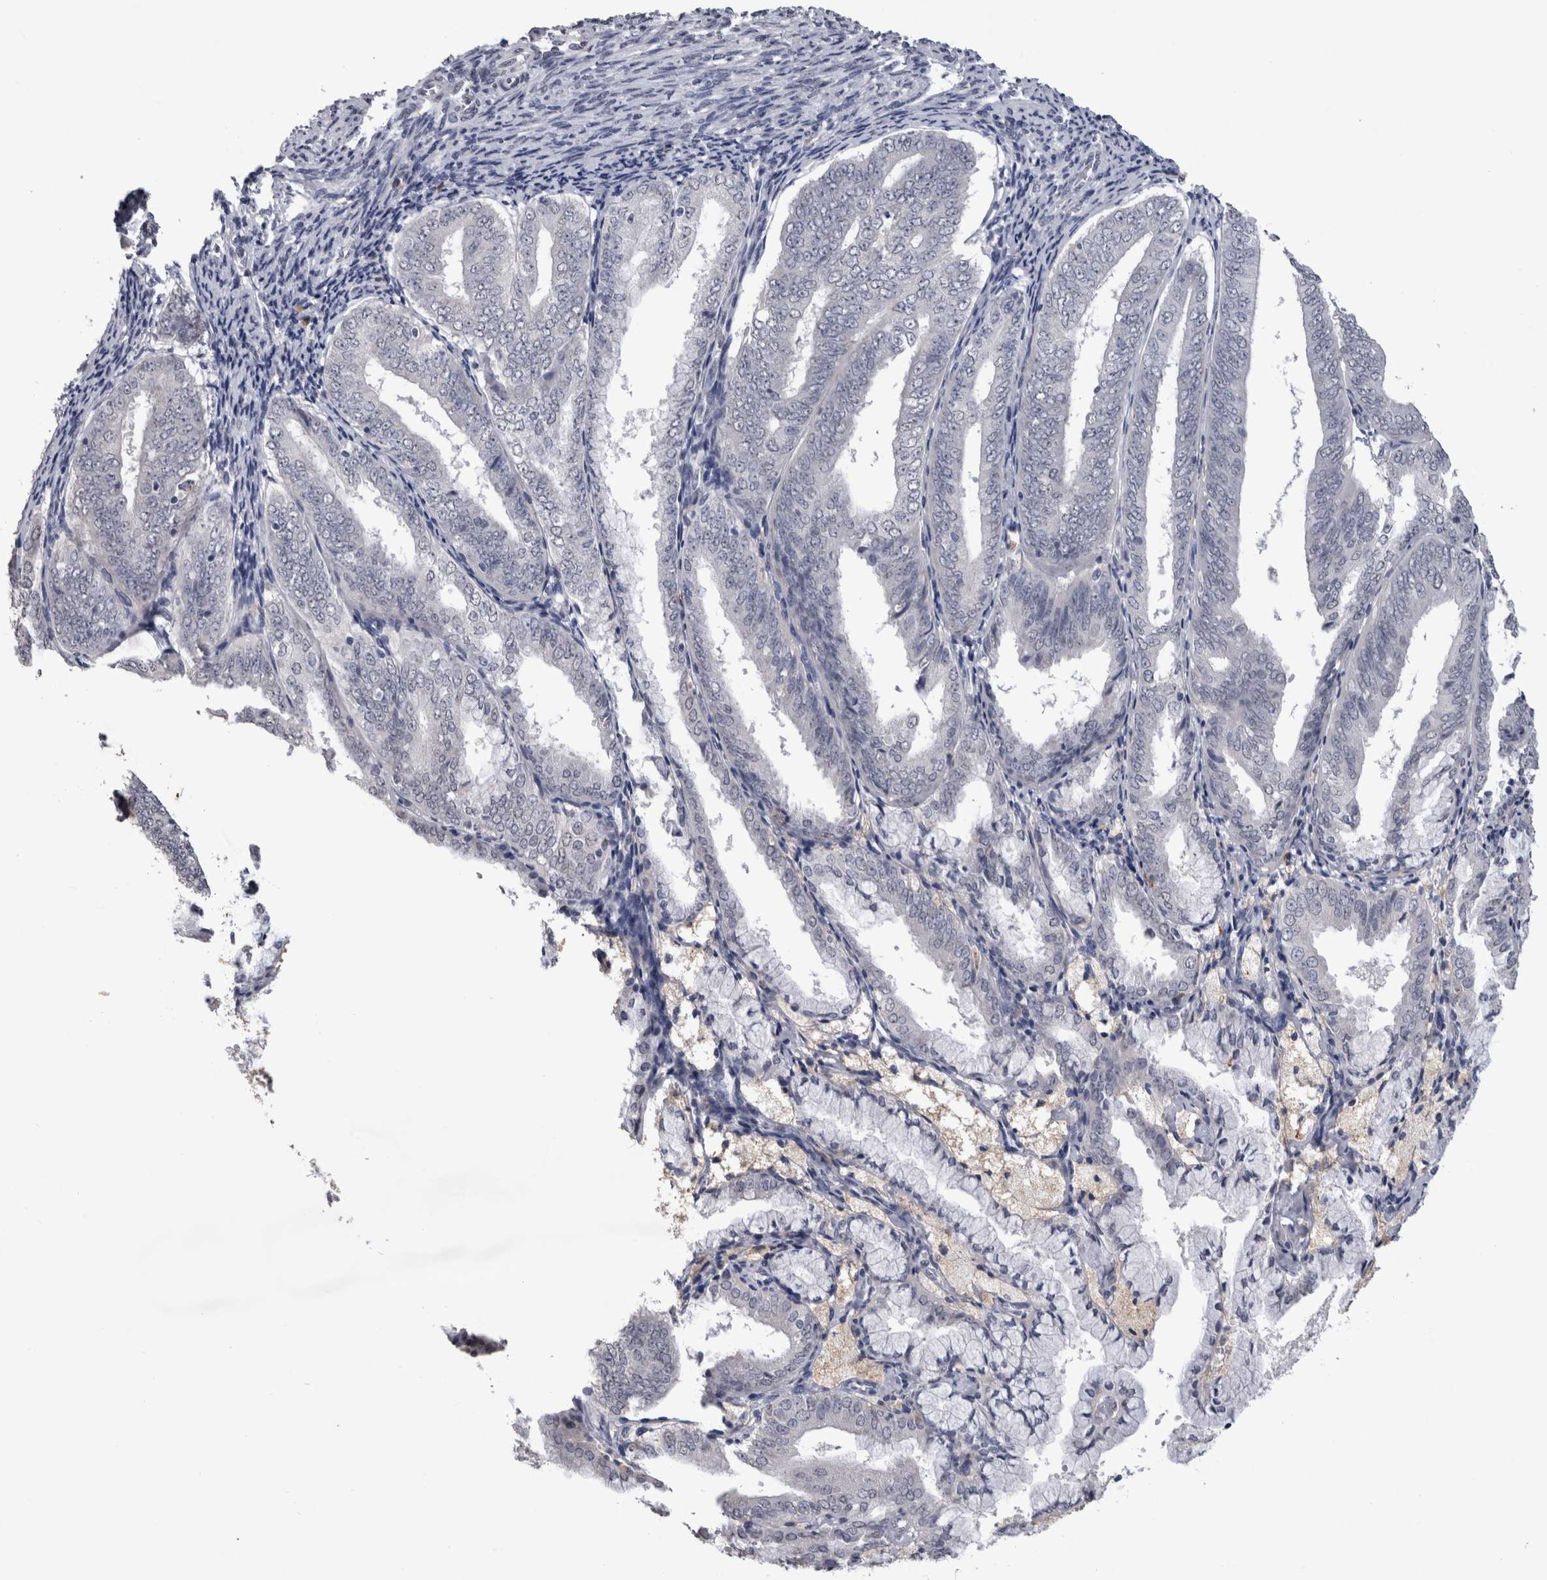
{"staining": {"intensity": "negative", "quantity": "none", "location": "none"}, "tissue": "endometrial cancer", "cell_type": "Tumor cells", "image_type": "cancer", "snomed": [{"axis": "morphology", "description": "Adenocarcinoma, NOS"}, {"axis": "topography", "description": "Endometrium"}], "caption": "Tumor cells are negative for protein expression in human endometrial cancer.", "gene": "PAX5", "patient": {"sex": "female", "age": 63}}